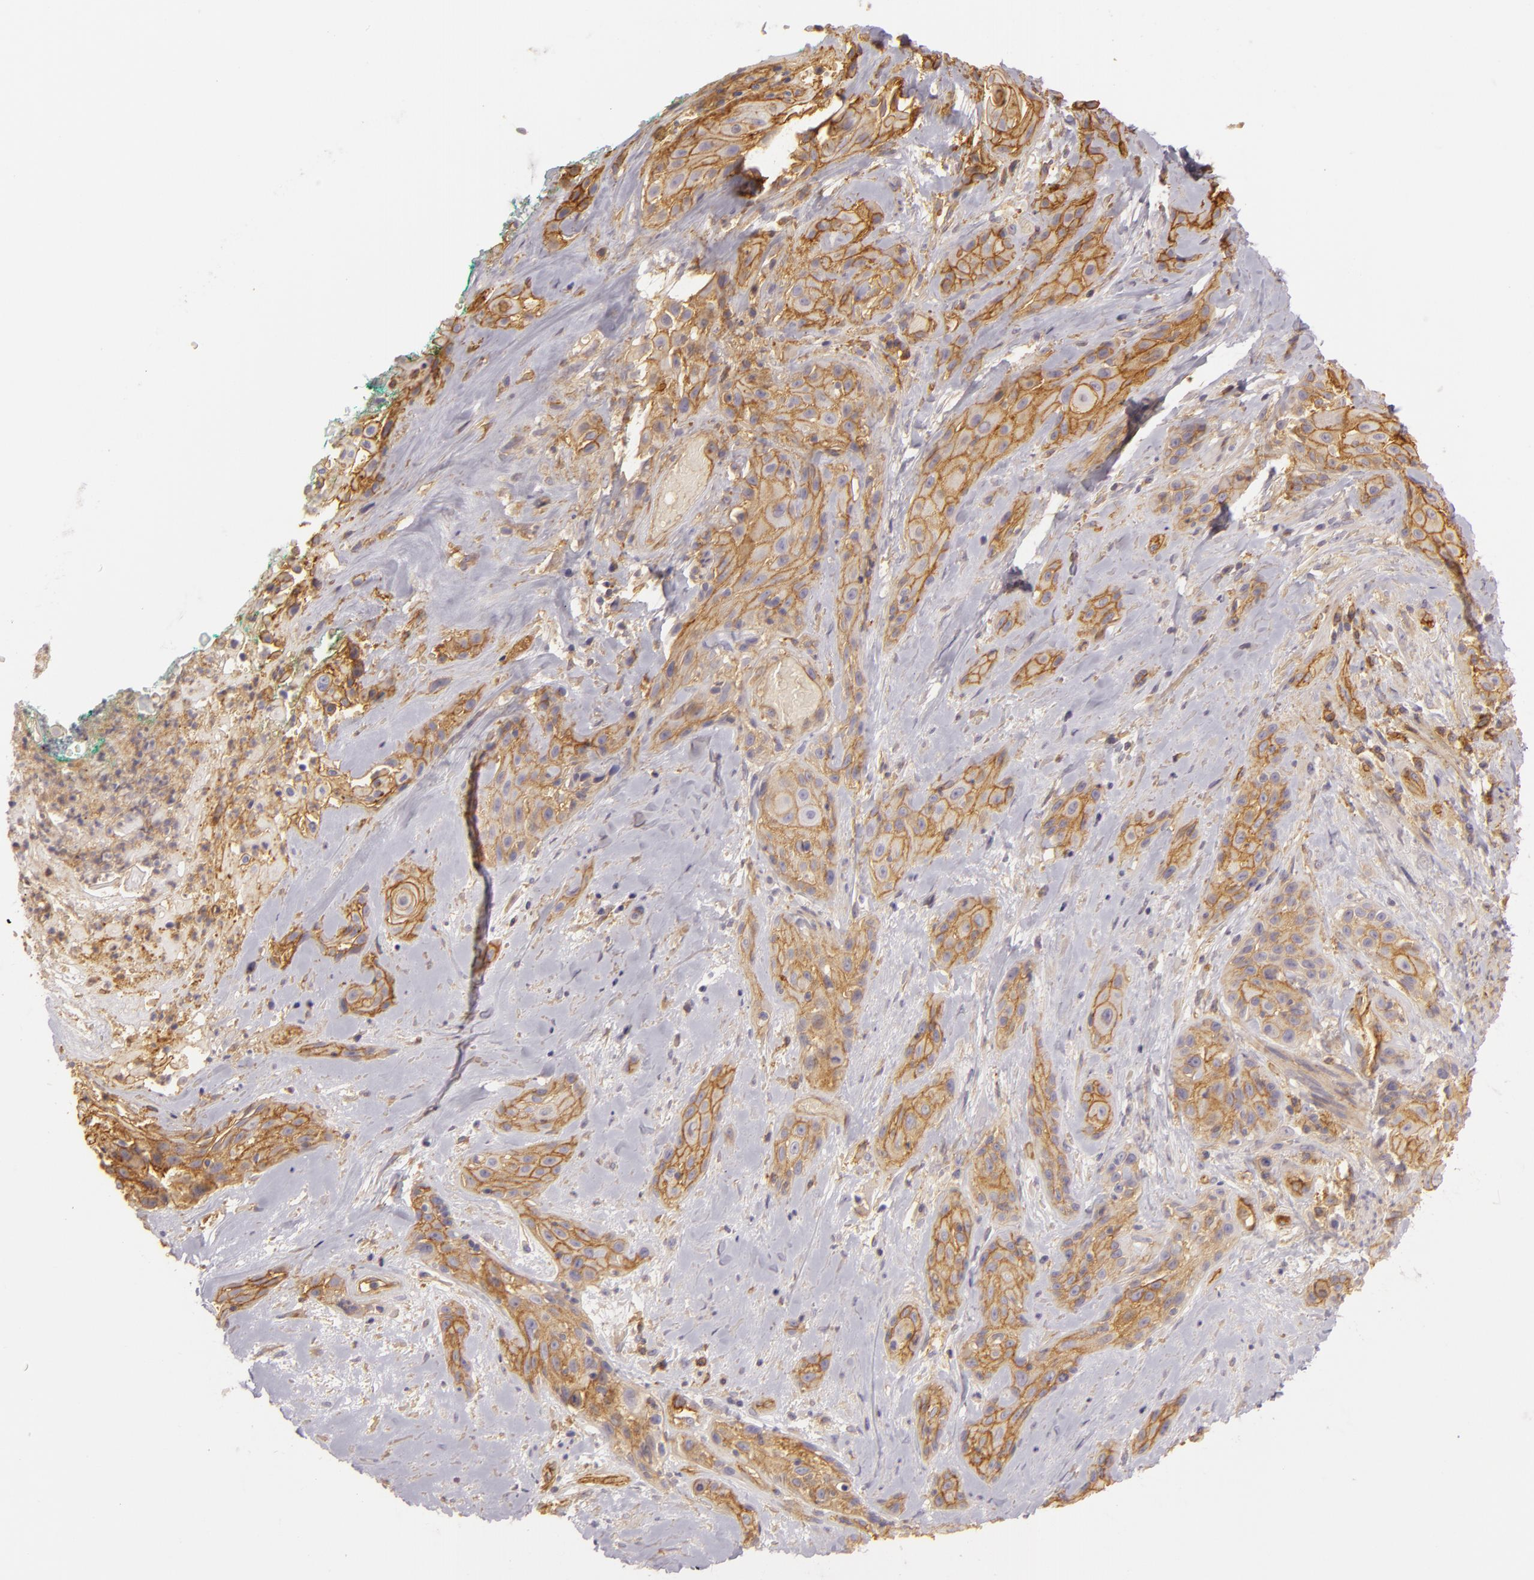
{"staining": {"intensity": "moderate", "quantity": "25%-75%", "location": "cytoplasmic/membranous"}, "tissue": "skin cancer", "cell_type": "Tumor cells", "image_type": "cancer", "snomed": [{"axis": "morphology", "description": "Squamous cell carcinoma, NOS"}, {"axis": "topography", "description": "Skin"}, {"axis": "topography", "description": "Anal"}], "caption": "Tumor cells exhibit medium levels of moderate cytoplasmic/membranous expression in approximately 25%-75% of cells in human skin cancer. (Stains: DAB (3,3'-diaminobenzidine) in brown, nuclei in blue, Microscopy: brightfield microscopy at high magnification).", "gene": "CD59", "patient": {"sex": "male", "age": 64}}